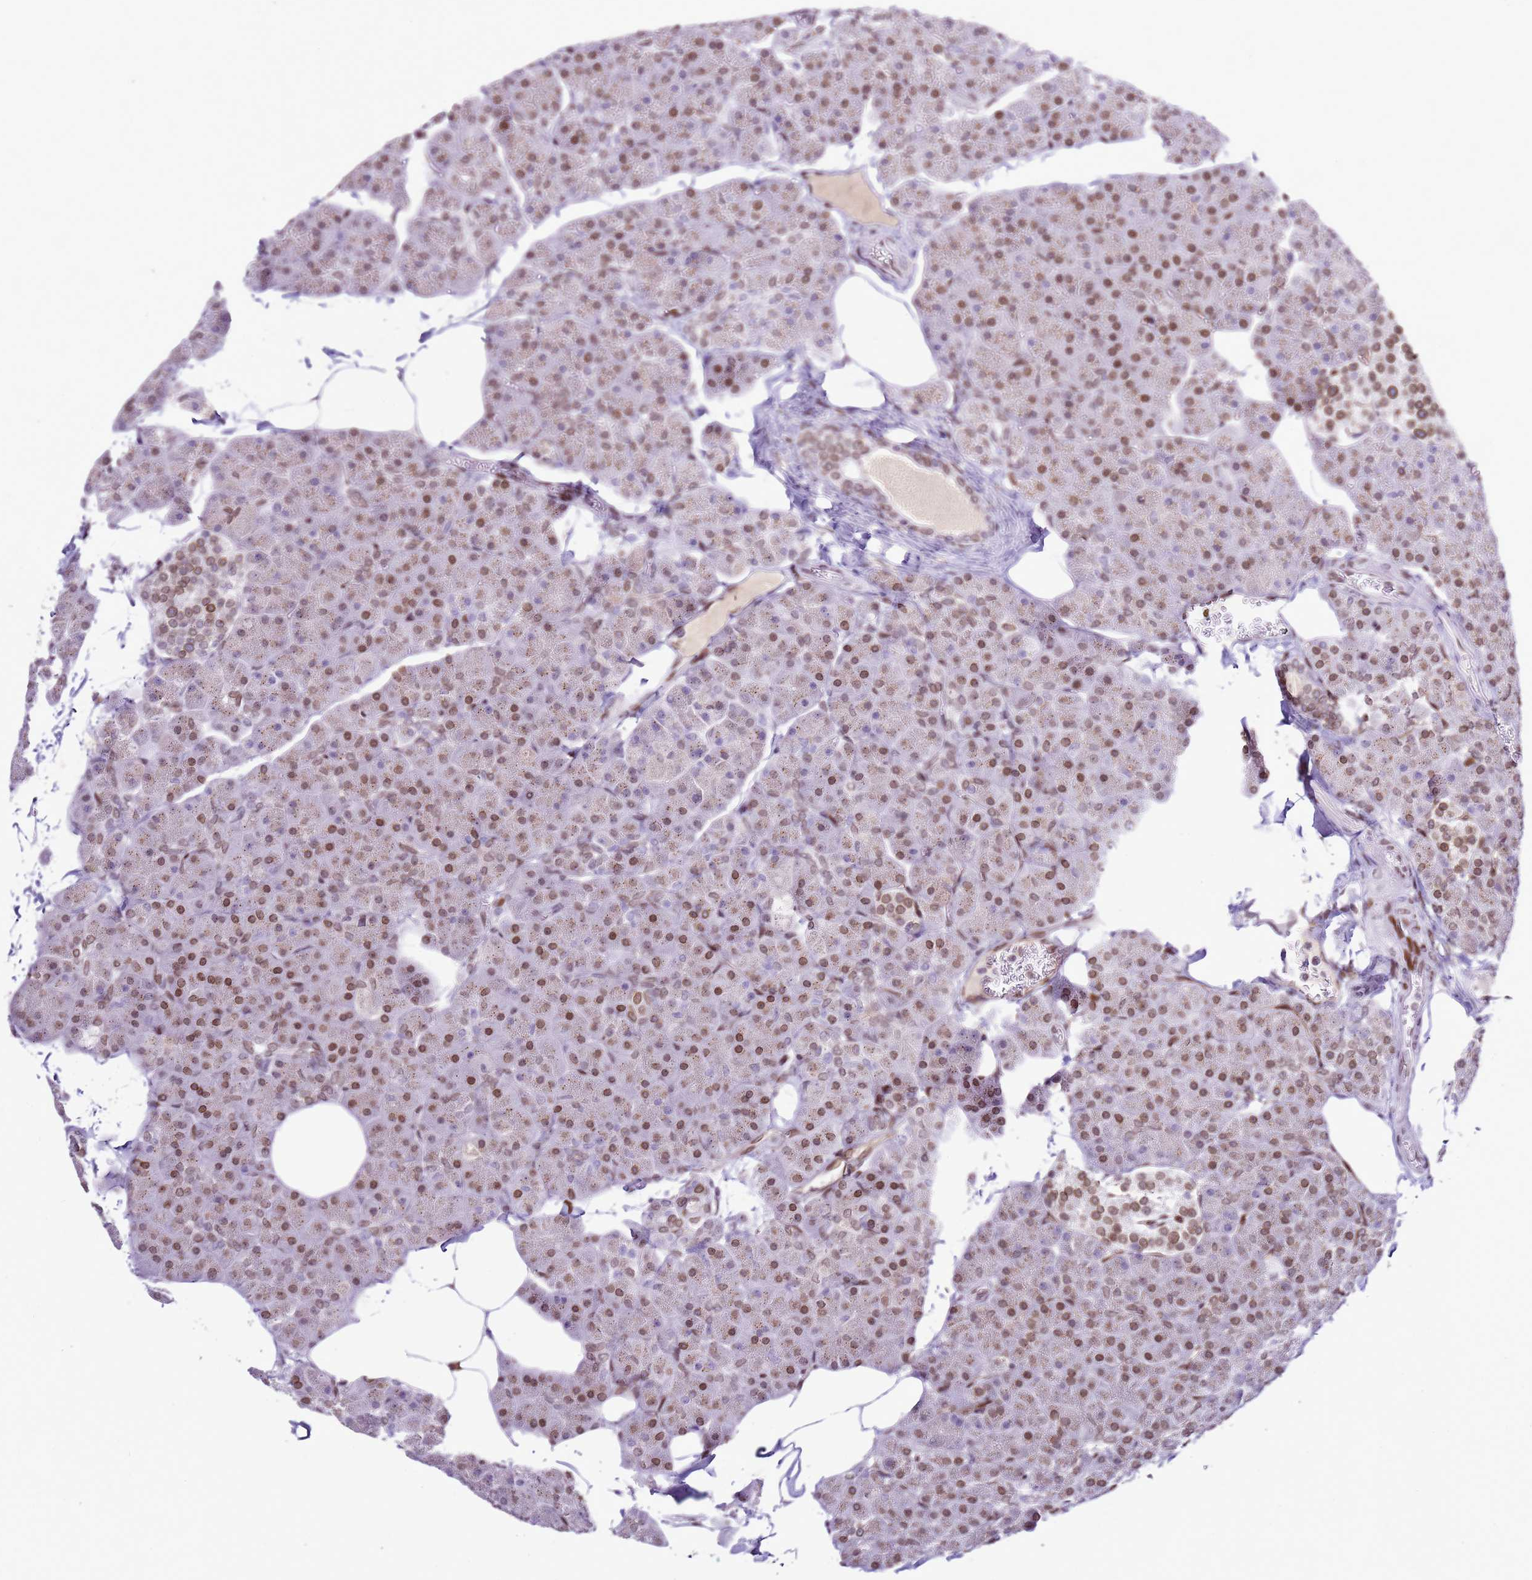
{"staining": {"intensity": "moderate", "quantity": ">75%", "location": "nuclear"}, "tissue": "pancreas", "cell_type": "Exocrine glandular cells", "image_type": "normal", "snomed": [{"axis": "morphology", "description": "Normal tissue, NOS"}, {"axis": "topography", "description": "Pancreas"}], "caption": "This micrograph reveals normal pancreas stained with immunohistochemistry to label a protein in brown. The nuclear of exocrine glandular cells show moderate positivity for the protein. Nuclei are counter-stained blue.", "gene": "POU6F1", "patient": {"sex": "male", "age": 35}}